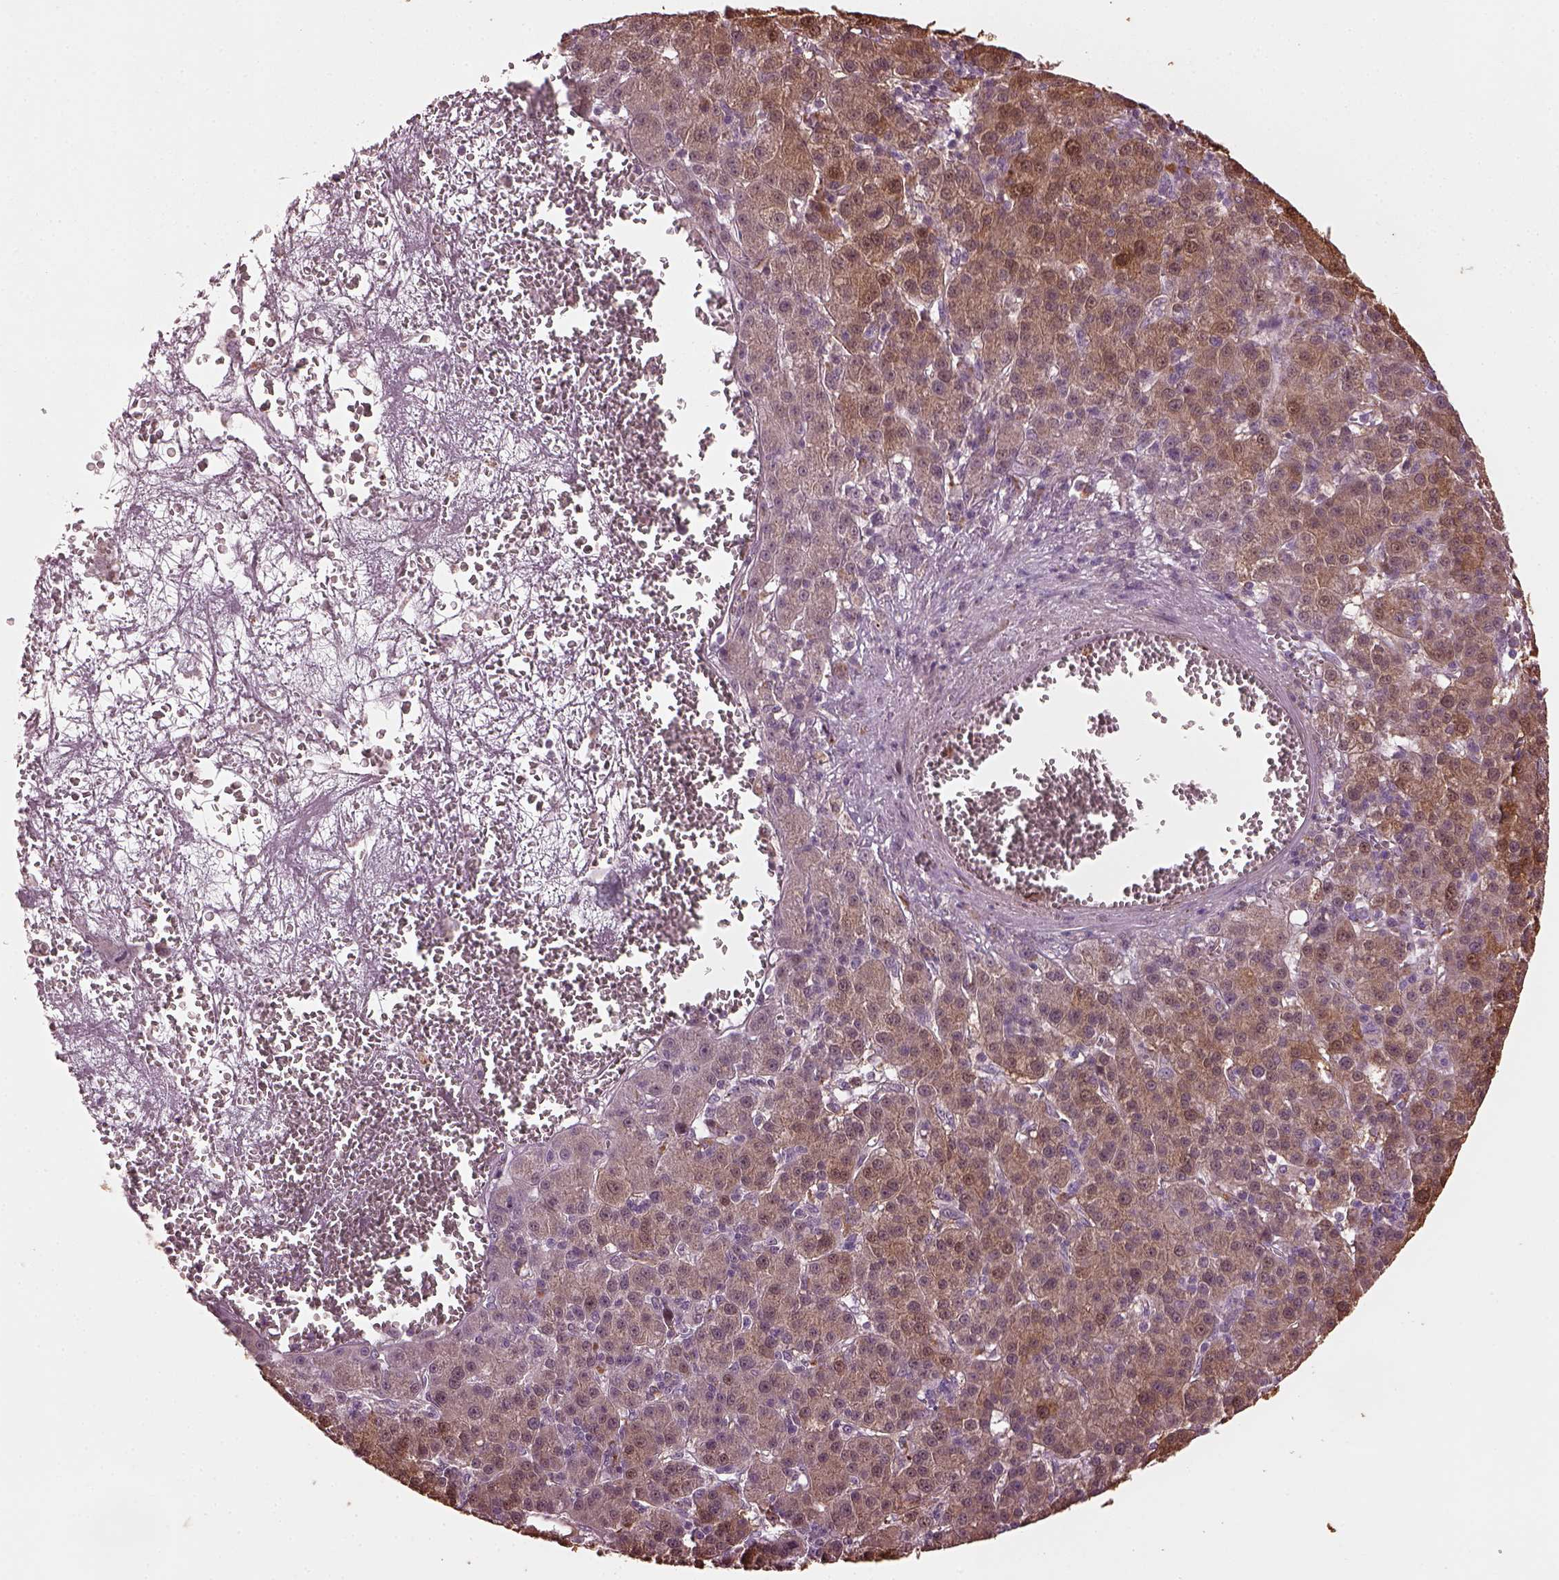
{"staining": {"intensity": "moderate", "quantity": ">75%", "location": "cytoplasmic/membranous"}, "tissue": "liver cancer", "cell_type": "Tumor cells", "image_type": "cancer", "snomed": [{"axis": "morphology", "description": "Carcinoma, Hepatocellular, NOS"}, {"axis": "topography", "description": "Liver"}], "caption": "Protein expression analysis of human liver hepatocellular carcinoma reveals moderate cytoplasmic/membranous staining in about >75% of tumor cells.", "gene": "RUFY3", "patient": {"sex": "female", "age": 60}}